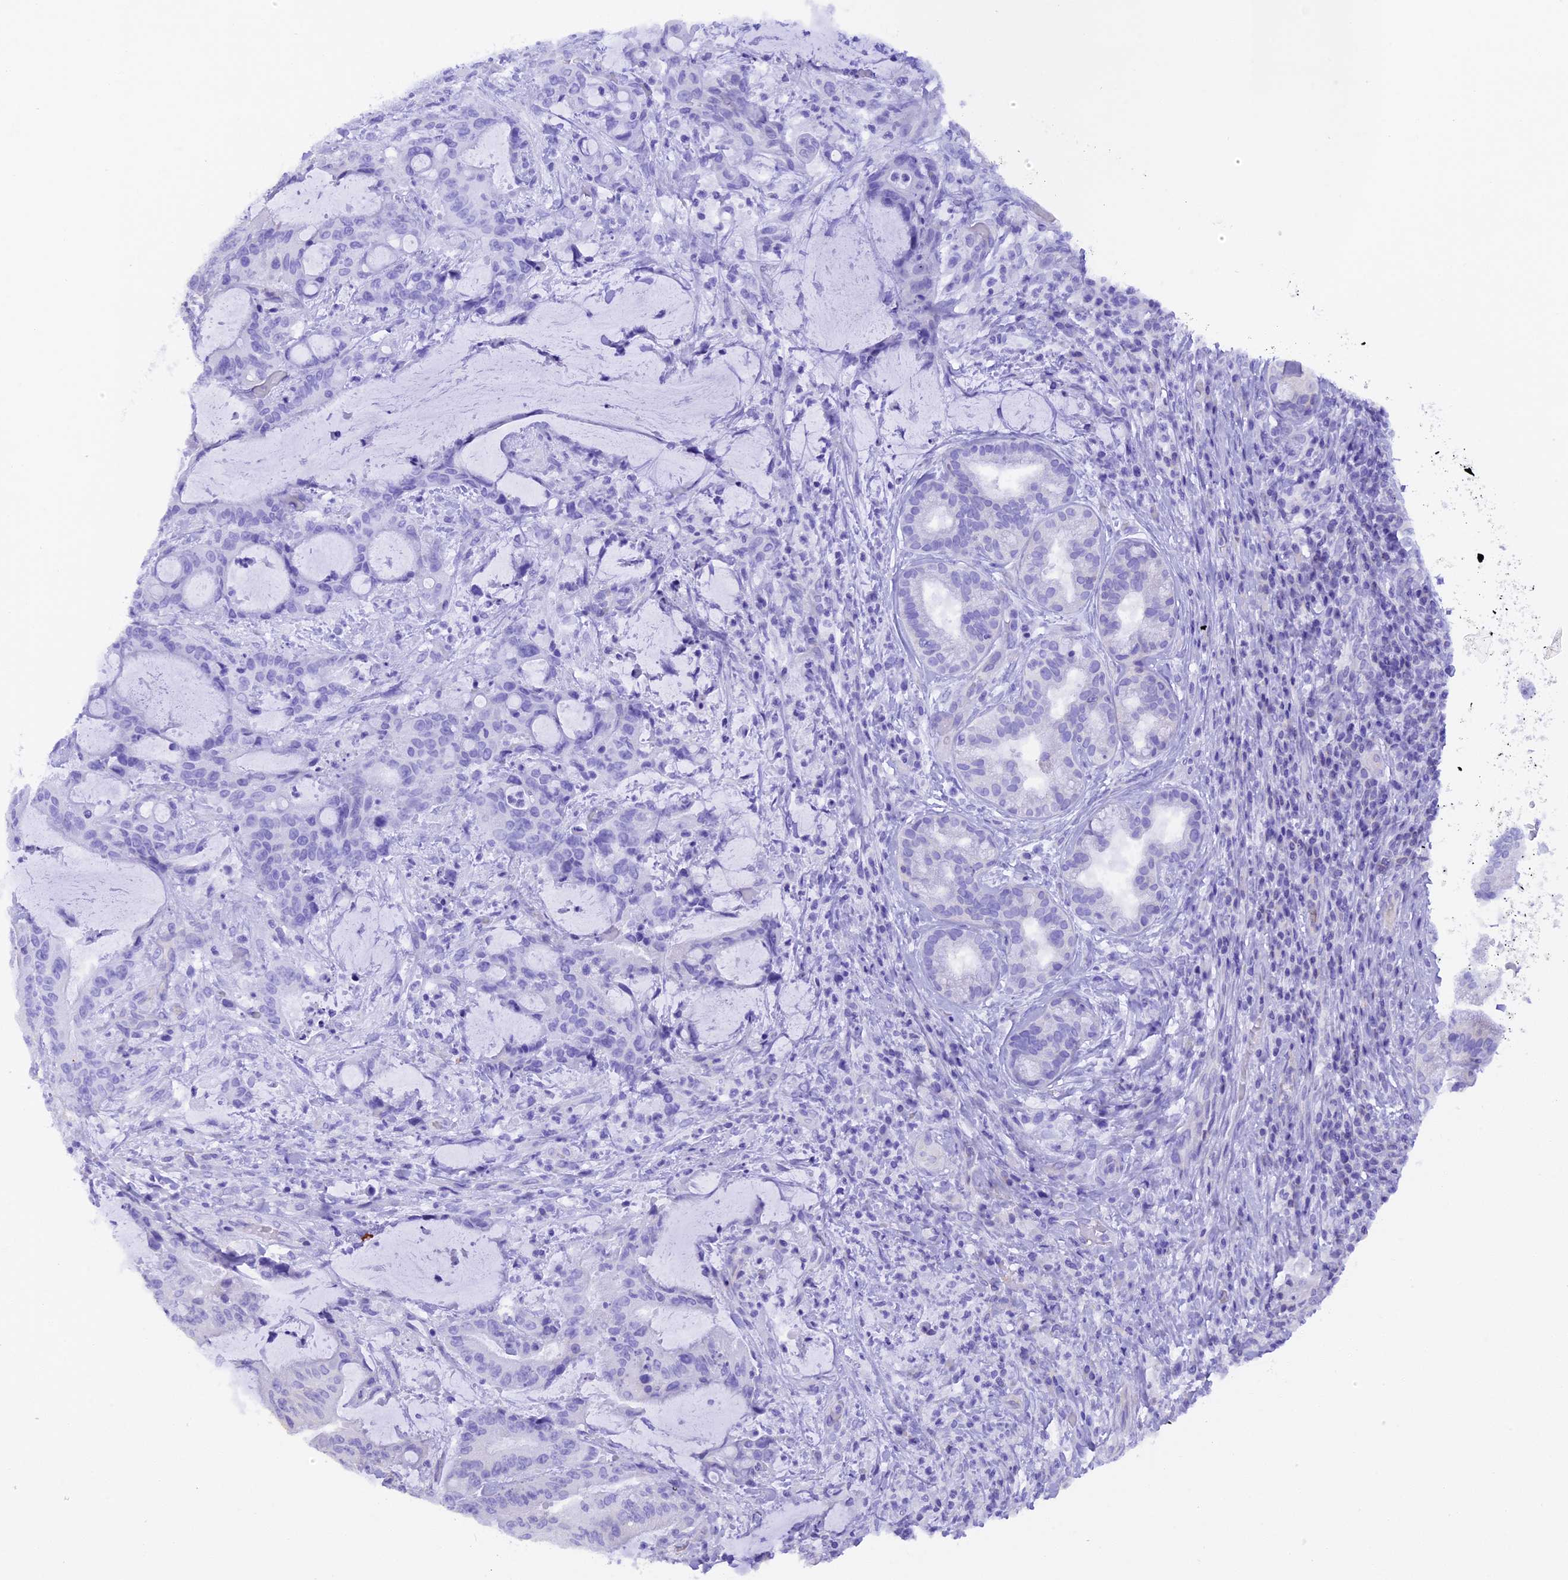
{"staining": {"intensity": "negative", "quantity": "none", "location": "none"}, "tissue": "liver cancer", "cell_type": "Tumor cells", "image_type": "cancer", "snomed": [{"axis": "morphology", "description": "Normal tissue, NOS"}, {"axis": "morphology", "description": "Cholangiocarcinoma"}, {"axis": "topography", "description": "Liver"}, {"axis": "topography", "description": "Peripheral nerve tissue"}], "caption": "DAB immunohistochemical staining of human liver cancer (cholangiocarcinoma) demonstrates no significant positivity in tumor cells.", "gene": "FAM193A", "patient": {"sex": "female", "age": 73}}